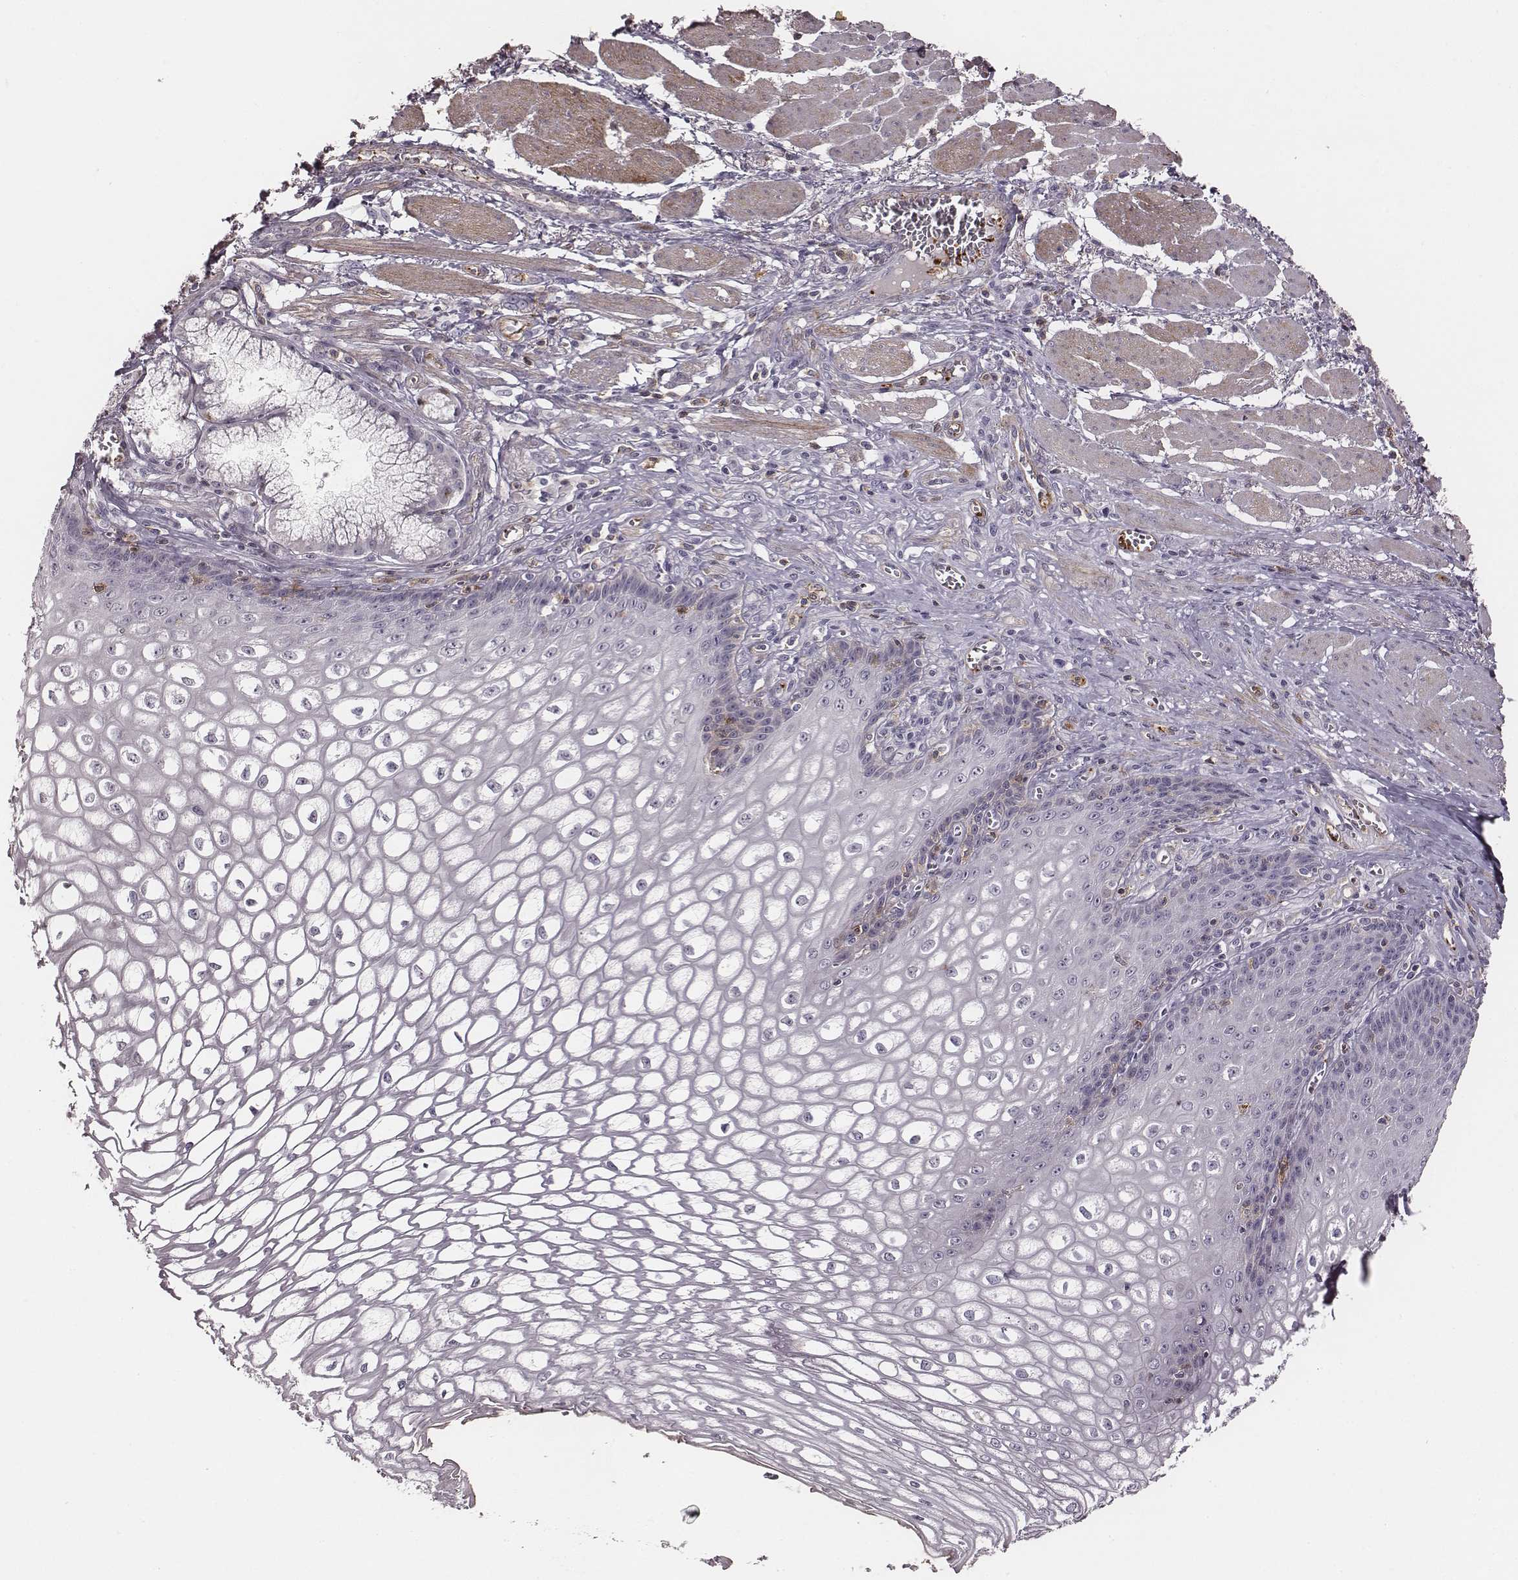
{"staining": {"intensity": "negative", "quantity": "none", "location": "none"}, "tissue": "esophagus", "cell_type": "Squamous epithelial cells", "image_type": "normal", "snomed": [{"axis": "morphology", "description": "Normal tissue, NOS"}, {"axis": "topography", "description": "Esophagus"}], "caption": "IHC of normal esophagus displays no positivity in squamous epithelial cells. (DAB IHC with hematoxylin counter stain).", "gene": "ZYX", "patient": {"sex": "male", "age": 58}}